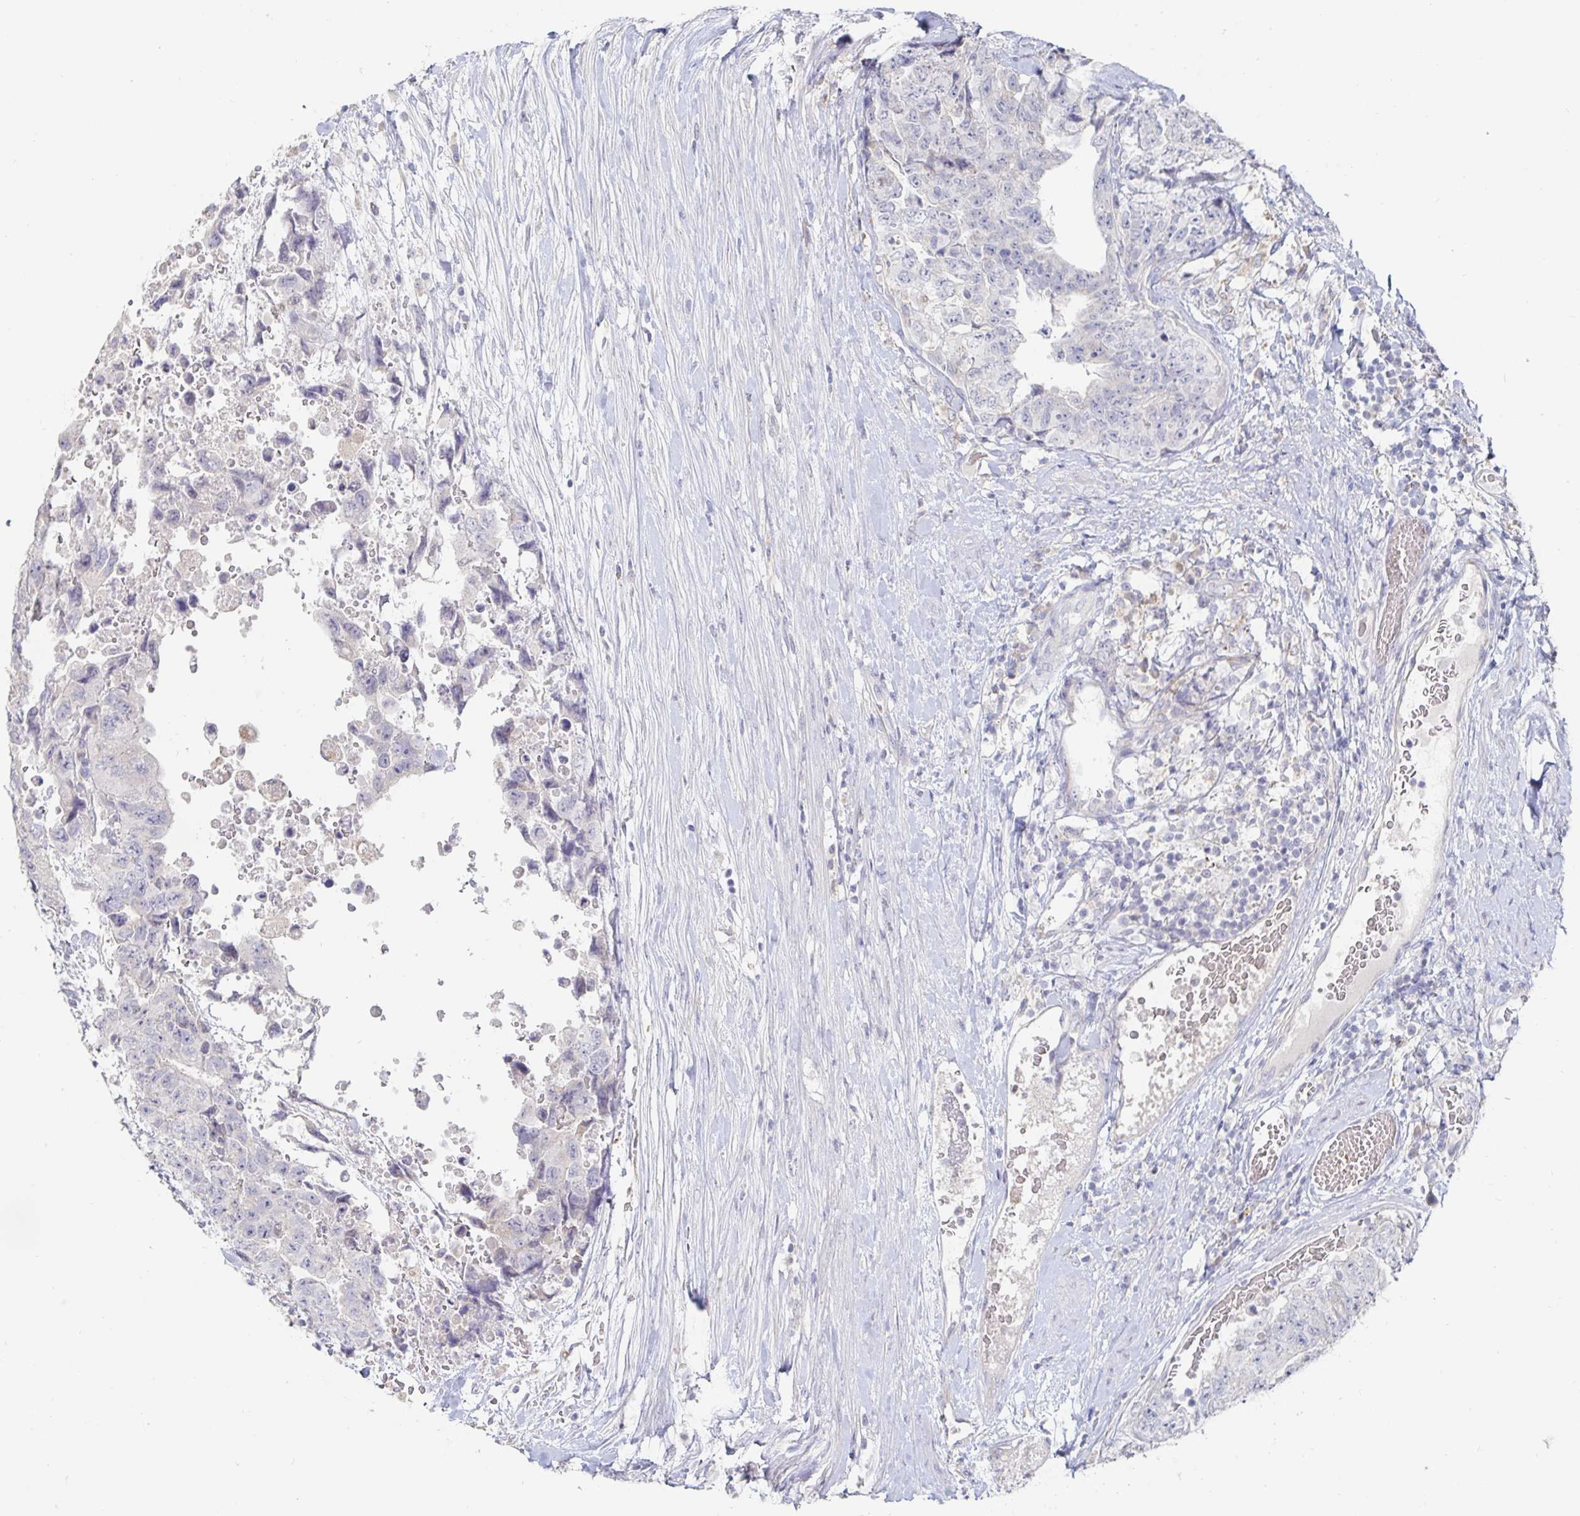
{"staining": {"intensity": "negative", "quantity": "none", "location": "none"}, "tissue": "testis cancer", "cell_type": "Tumor cells", "image_type": "cancer", "snomed": [{"axis": "morphology", "description": "Carcinoma, Embryonal, NOS"}, {"axis": "topography", "description": "Testis"}], "caption": "Immunohistochemical staining of human testis cancer (embryonal carcinoma) shows no significant staining in tumor cells.", "gene": "SPPL3", "patient": {"sex": "male", "age": 24}}